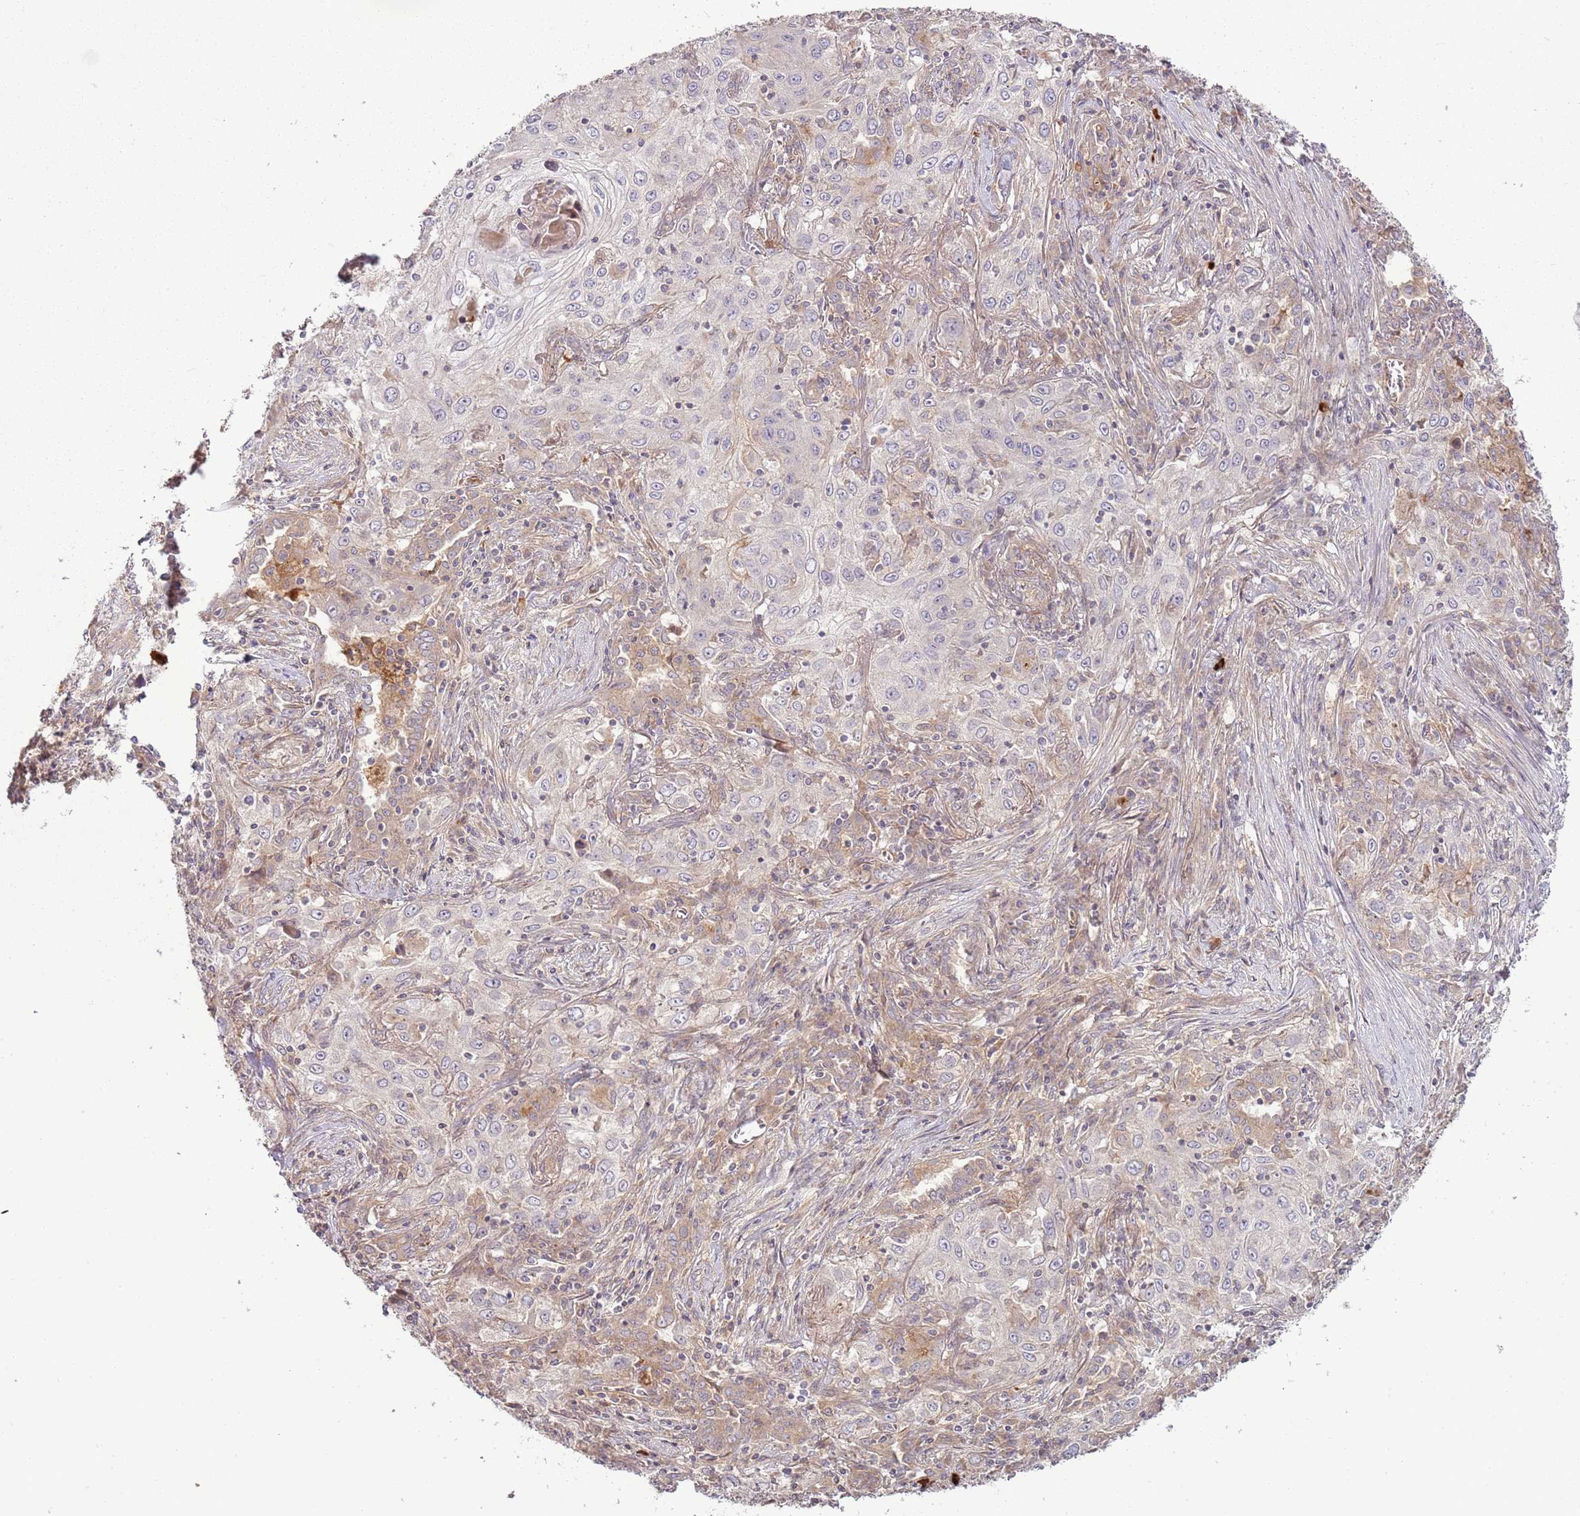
{"staining": {"intensity": "weak", "quantity": "<25%", "location": "cytoplasmic/membranous"}, "tissue": "lung cancer", "cell_type": "Tumor cells", "image_type": "cancer", "snomed": [{"axis": "morphology", "description": "Squamous cell carcinoma, NOS"}, {"axis": "topography", "description": "Lung"}], "caption": "This photomicrograph is of lung cancer stained with immunohistochemistry to label a protein in brown with the nuclei are counter-stained blue. There is no positivity in tumor cells.", "gene": "RNF128", "patient": {"sex": "female", "age": 69}}